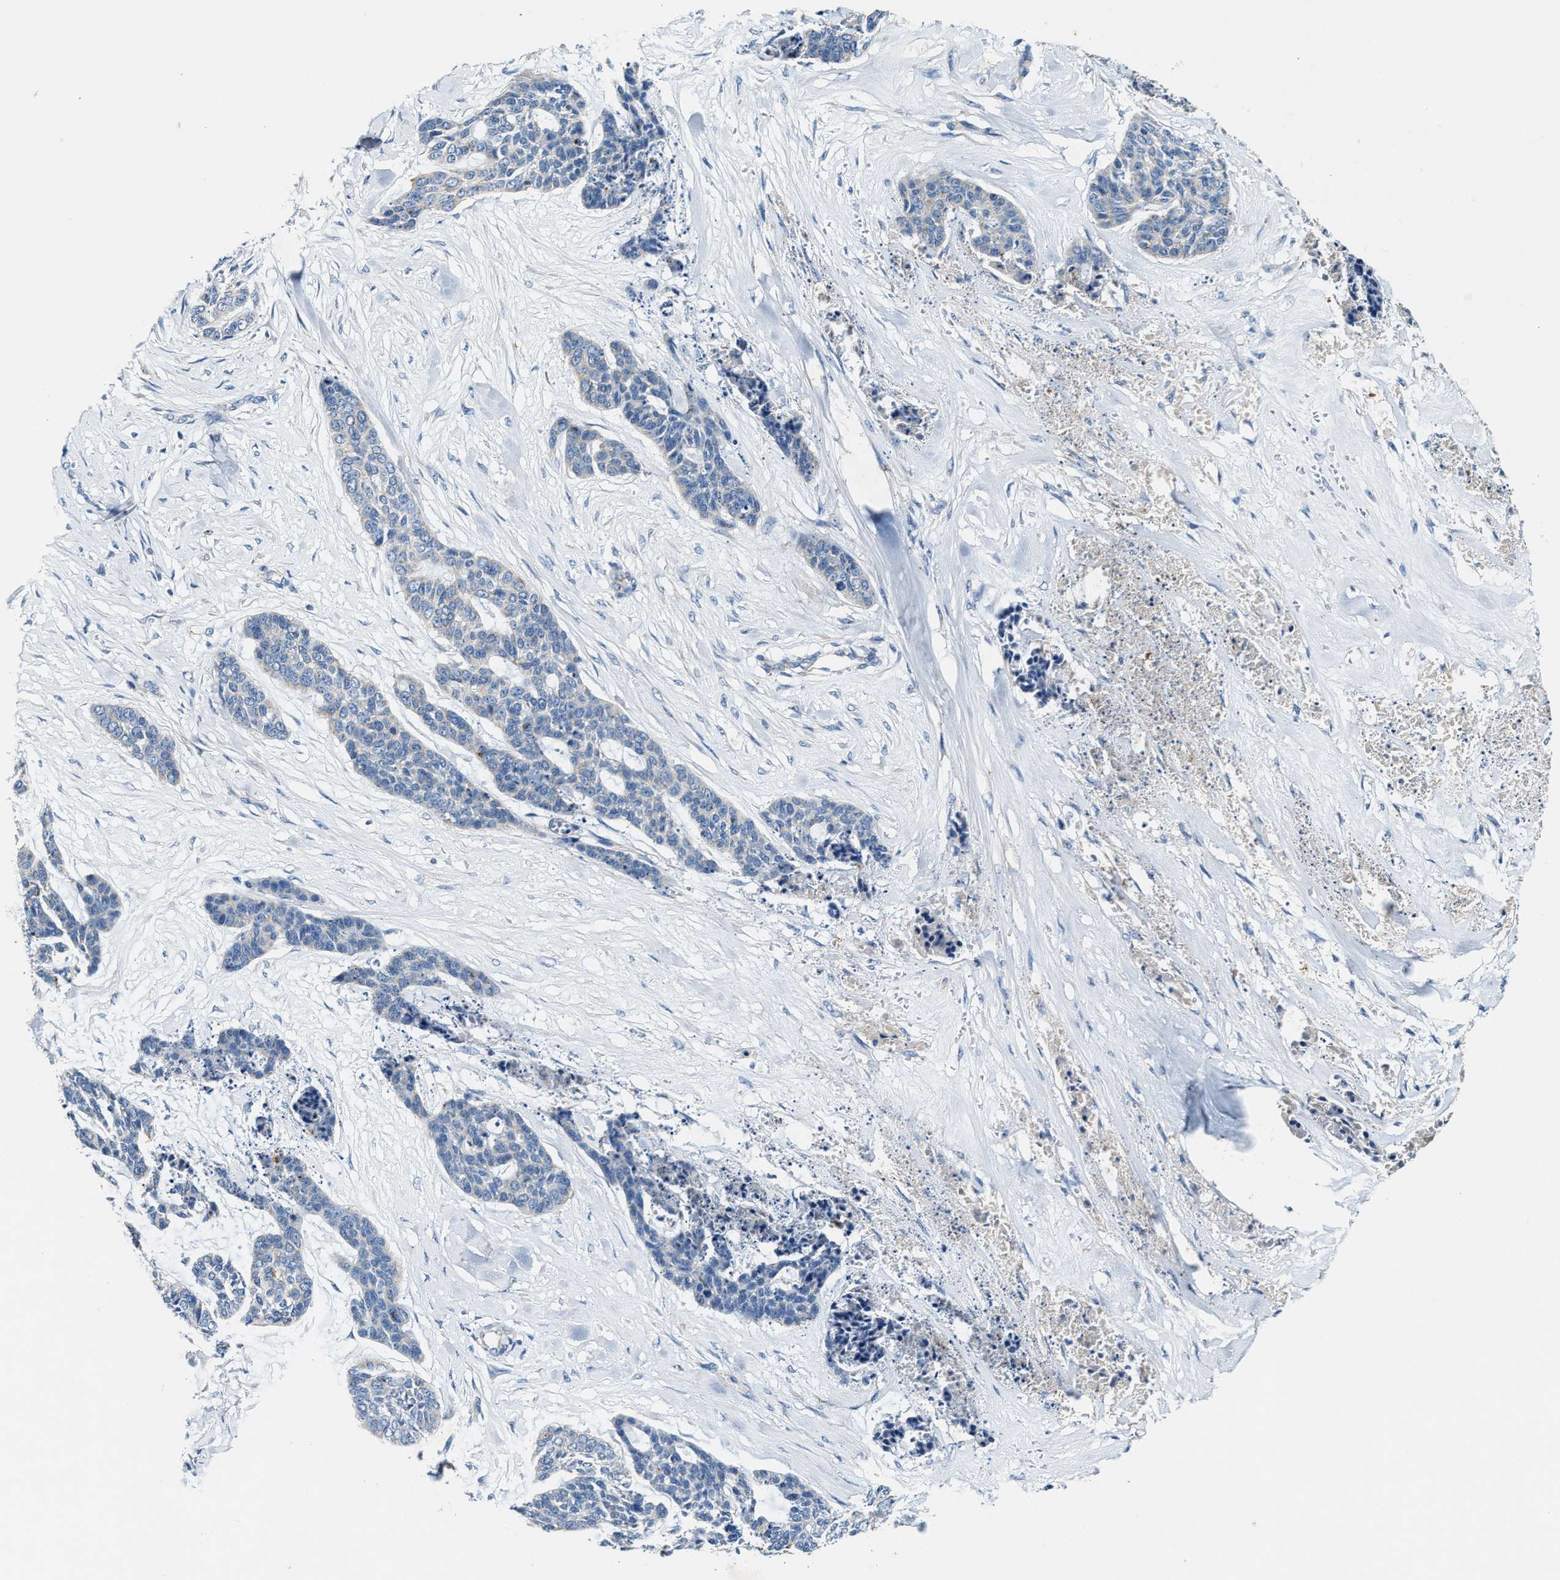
{"staining": {"intensity": "negative", "quantity": "none", "location": "none"}, "tissue": "skin cancer", "cell_type": "Tumor cells", "image_type": "cancer", "snomed": [{"axis": "morphology", "description": "Basal cell carcinoma"}, {"axis": "topography", "description": "Skin"}], "caption": "High magnification brightfield microscopy of skin cancer (basal cell carcinoma) stained with DAB (3,3'-diaminobenzidine) (brown) and counterstained with hematoxylin (blue): tumor cells show no significant staining.", "gene": "SLC25A25", "patient": {"sex": "female", "age": 64}}